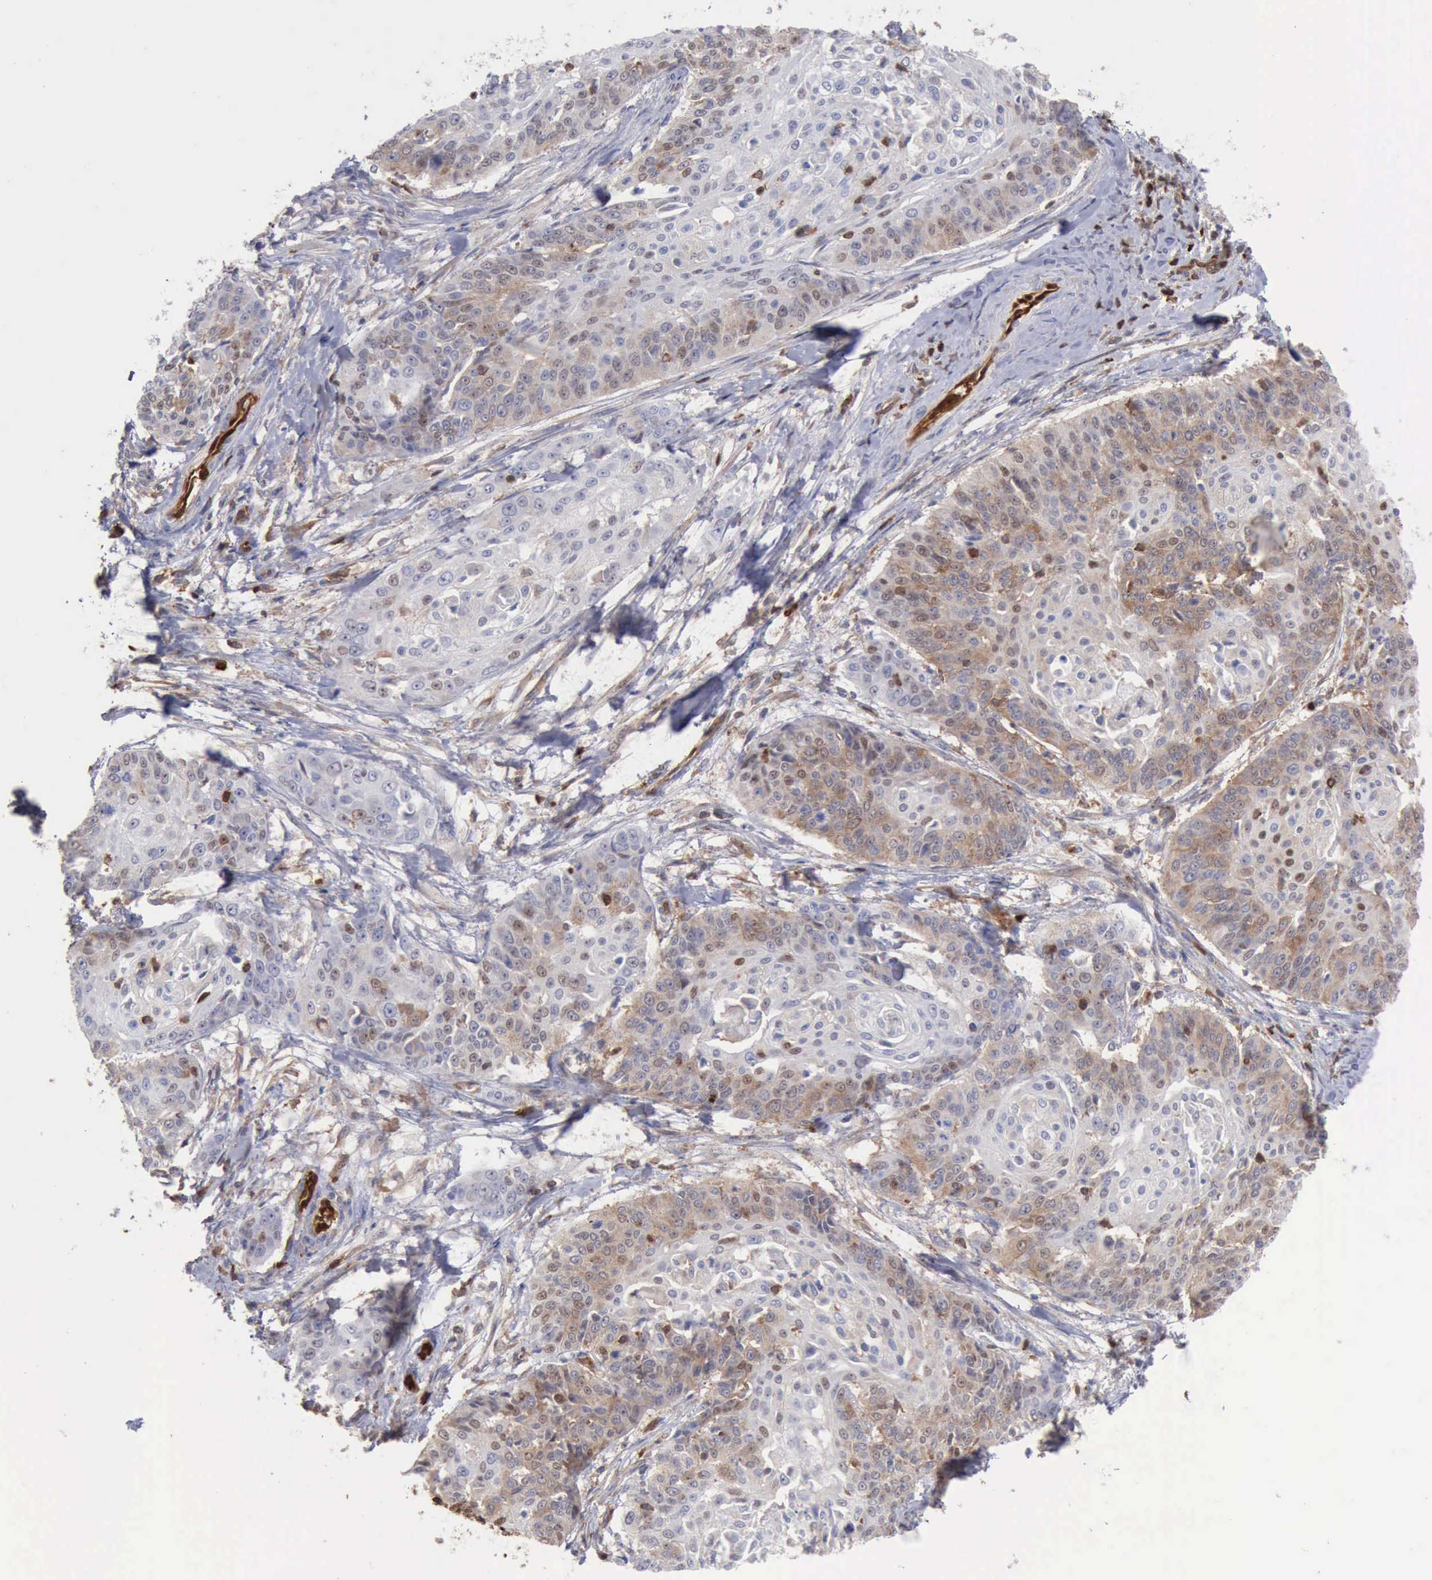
{"staining": {"intensity": "moderate", "quantity": ">75%", "location": "cytoplasmic/membranous"}, "tissue": "cervical cancer", "cell_type": "Tumor cells", "image_type": "cancer", "snomed": [{"axis": "morphology", "description": "Squamous cell carcinoma, NOS"}, {"axis": "topography", "description": "Cervix"}], "caption": "Human cervical cancer (squamous cell carcinoma) stained with a brown dye exhibits moderate cytoplasmic/membranous positive staining in about >75% of tumor cells.", "gene": "PDCD4", "patient": {"sex": "female", "age": 64}}